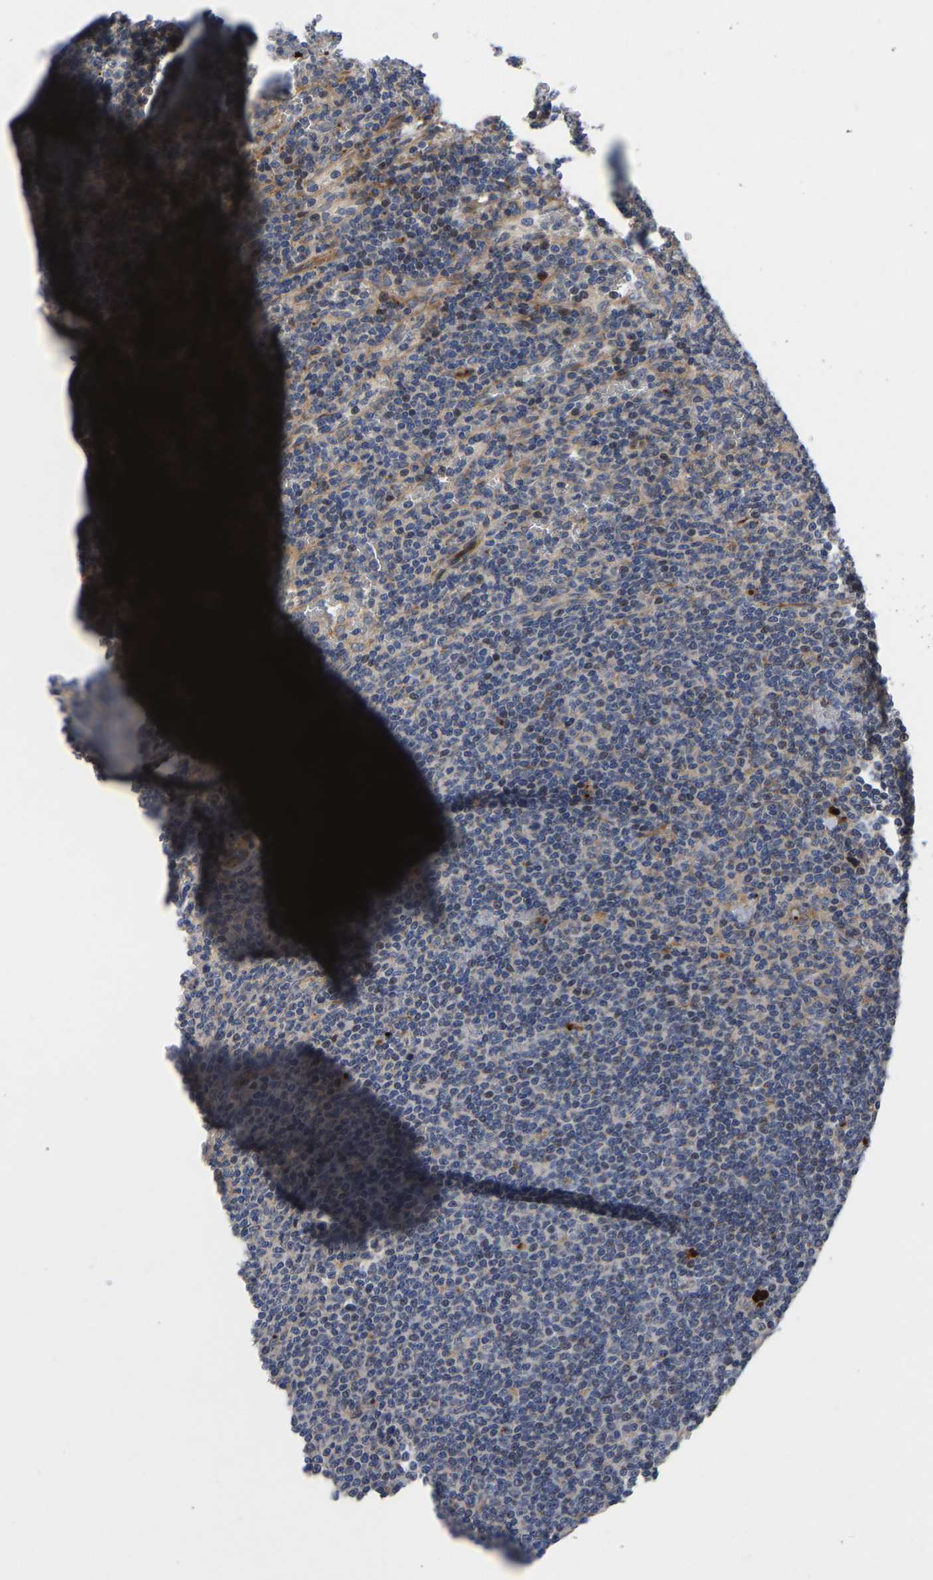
{"staining": {"intensity": "weak", "quantity": "<25%", "location": "cytoplasmic/membranous"}, "tissue": "lymphoma", "cell_type": "Tumor cells", "image_type": "cancer", "snomed": [{"axis": "morphology", "description": "Malignant lymphoma, non-Hodgkin's type, Low grade"}, {"axis": "topography", "description": "Spleen"}], "caption": "IHC histopathology image of human malignant lymphoma, non-Hodgkin's type (low-grade) stained for a protein (brown), which reveals no expression in tumor cells.", "gene": "TMEM38B", "patient": {"sex": "female", "age": 50}}